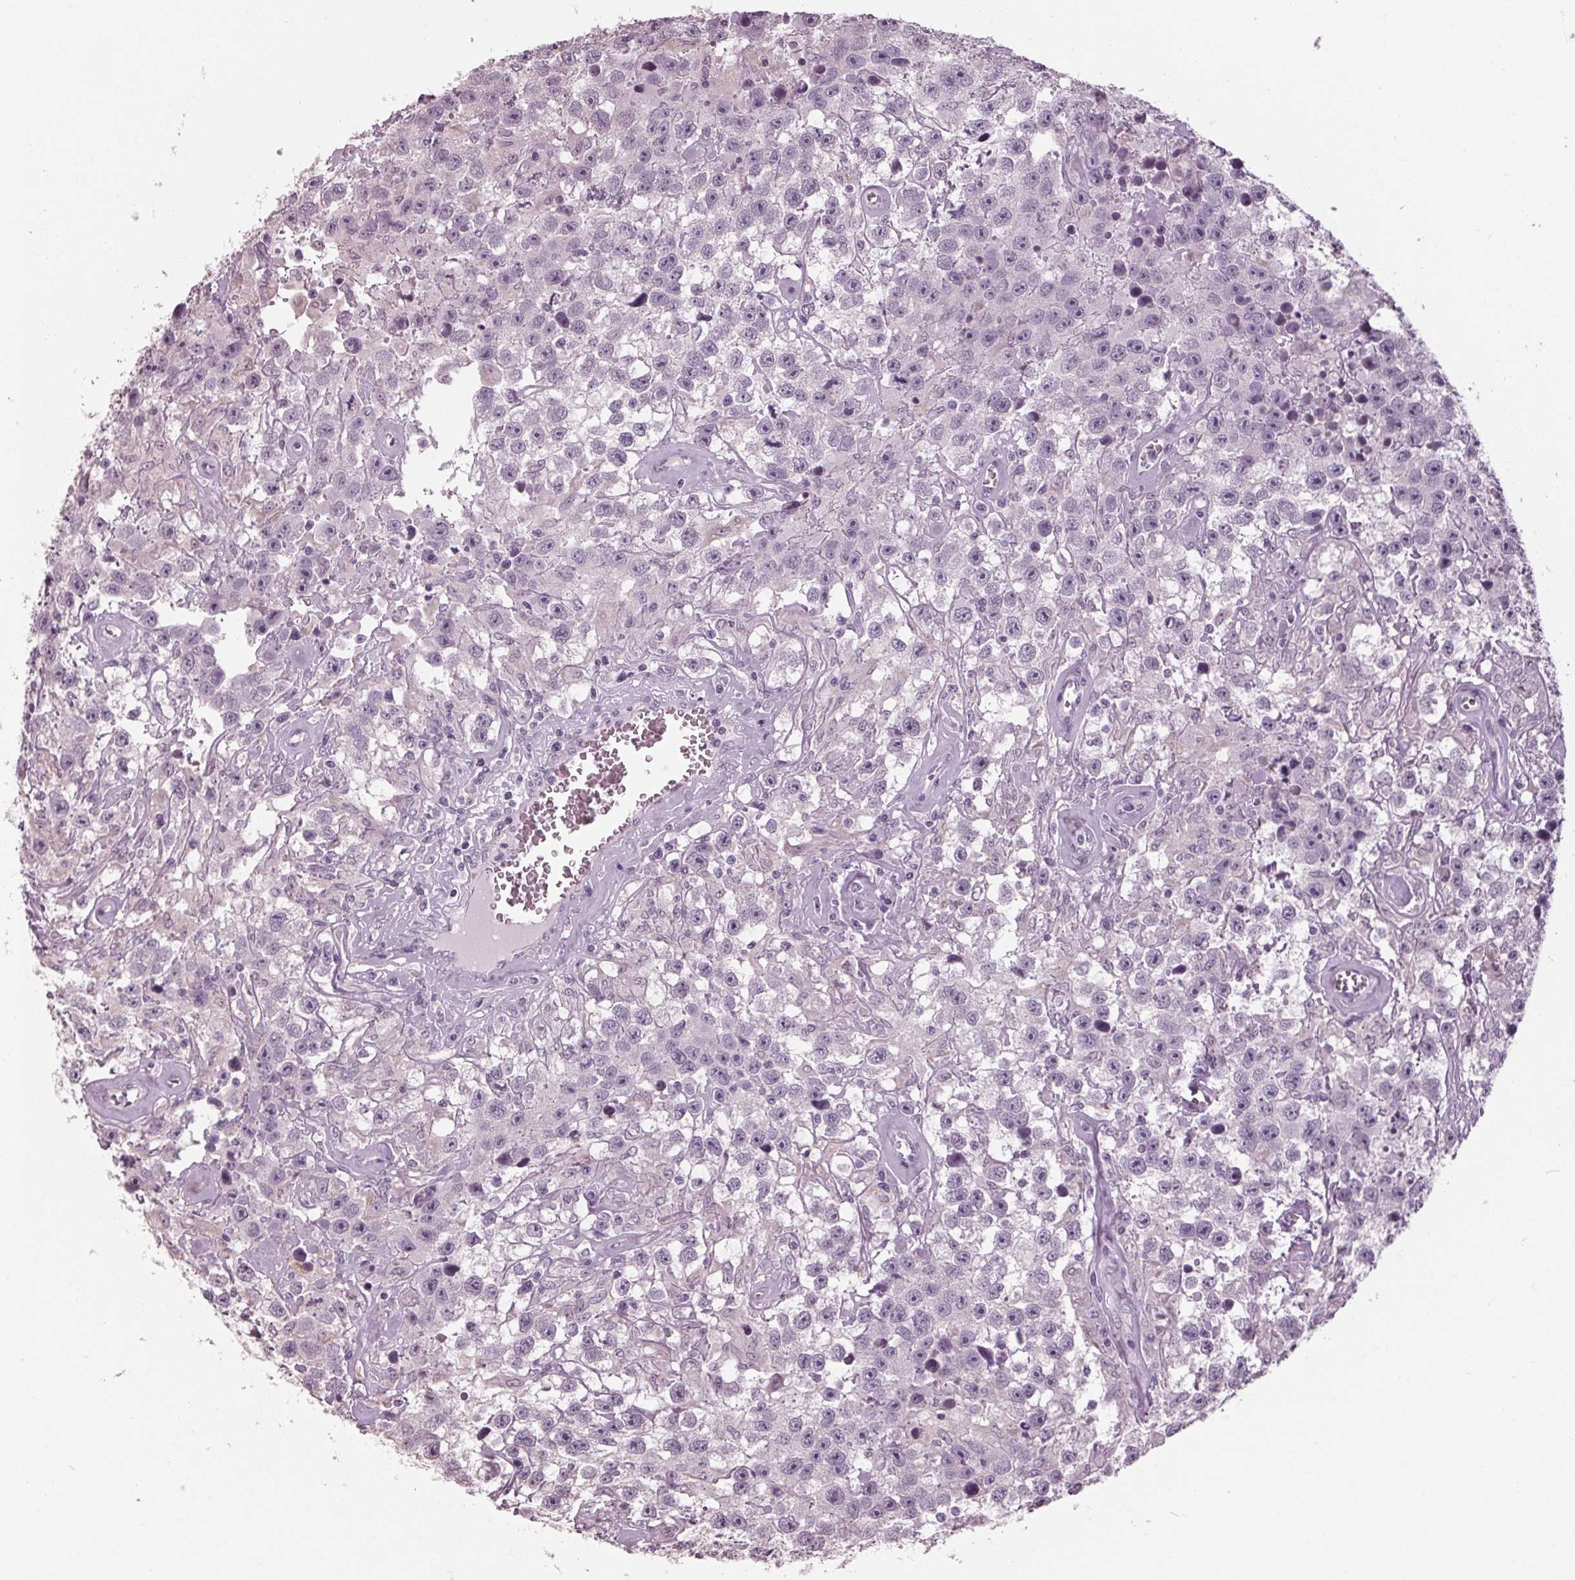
{"staining": {"intensity": "negative", "quantity": "none", "location": "none"}, "tissue": "testis cancer", "cell_type": "Tumor cells", "image_type": "cancer", "snomed": [{"axis": "morphology", "description": "Seminoma, NOS"}, {"axis": "topography", "description": "Testis"}], "caption": "The histopathology image shows no significant positivity in tumor cells of testis cancer (seminoma).", "gene": "TNNC2", "patient": {"sex": "male", "age": 43}}